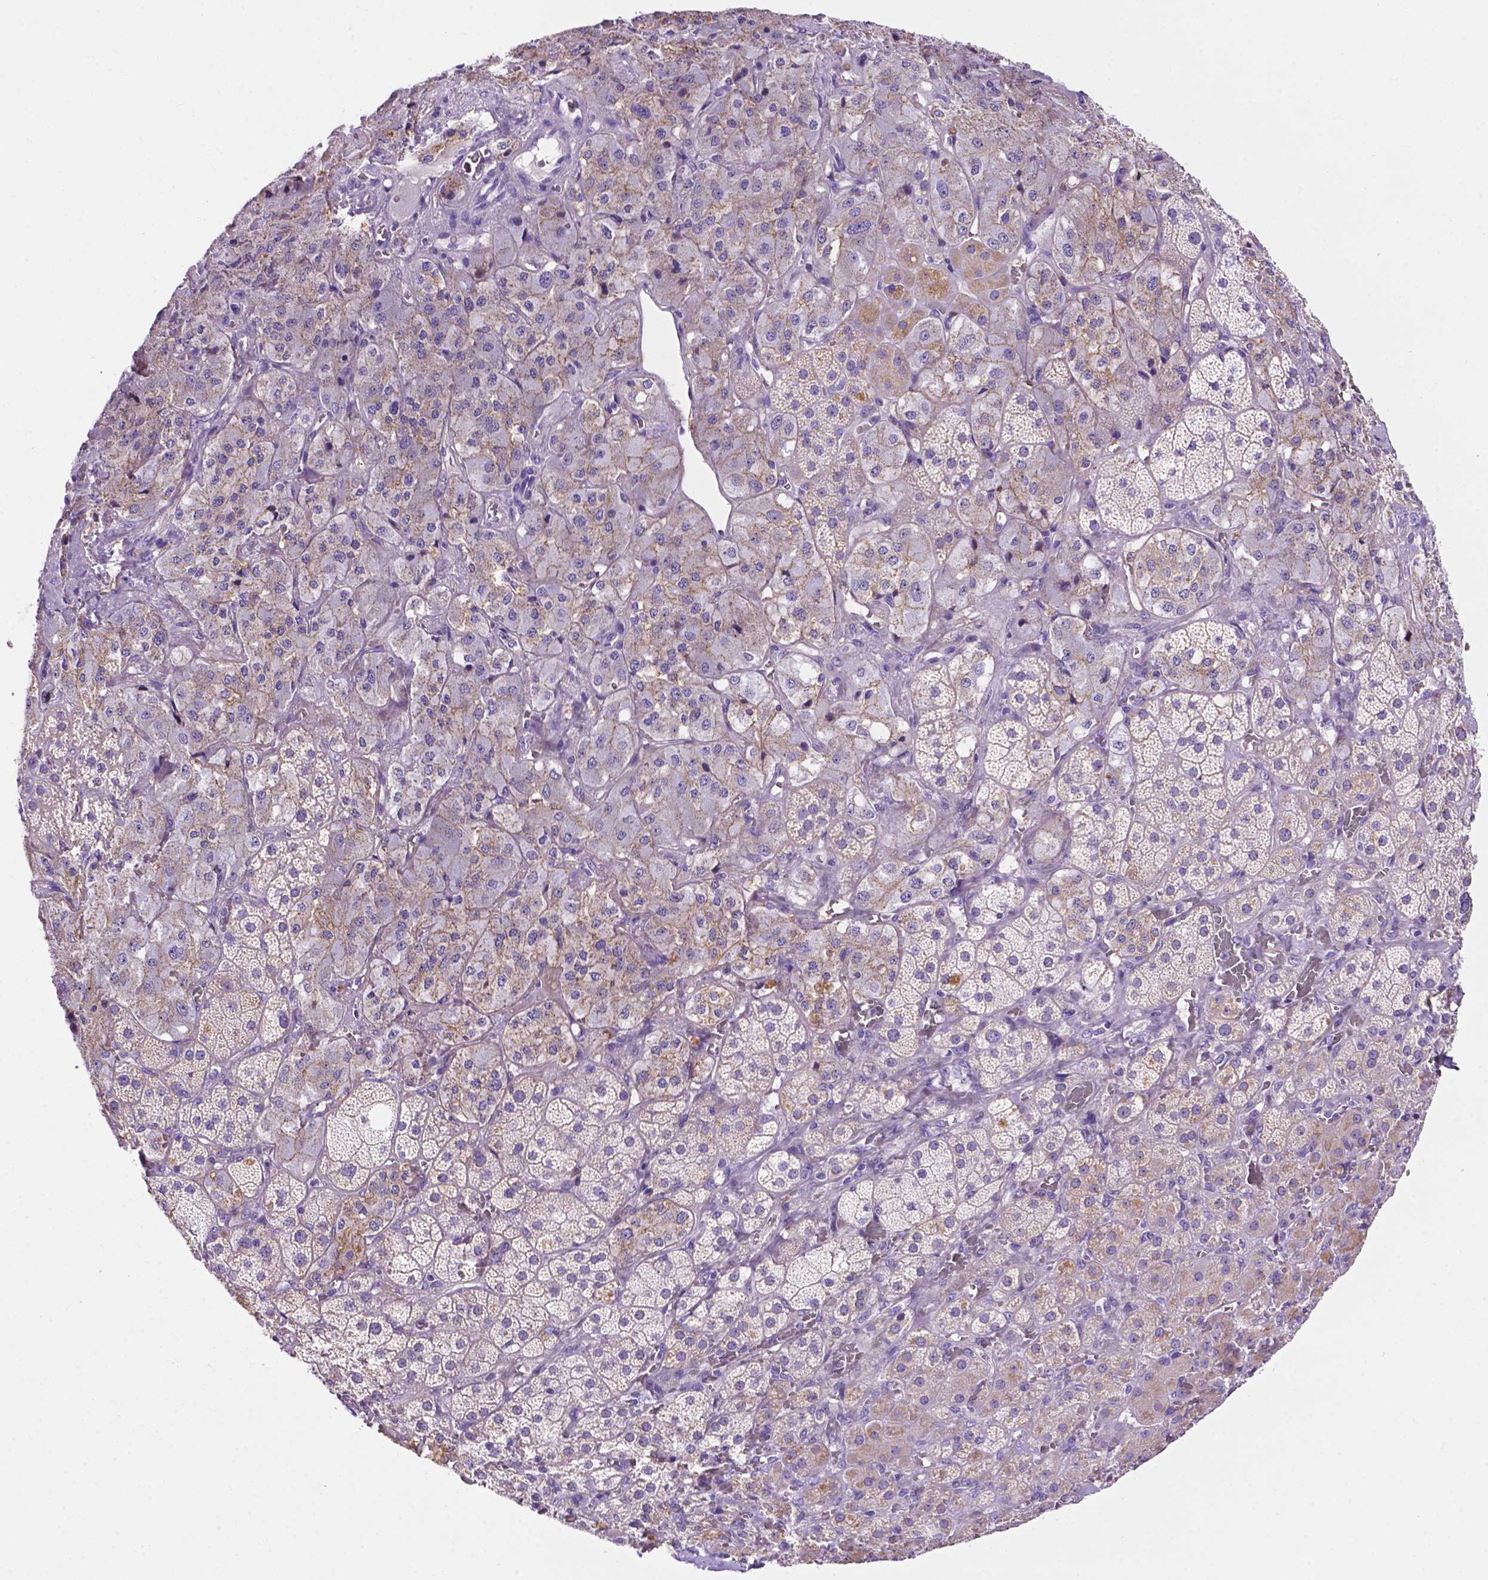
{"staining": {"intensity": "weak", "quantity": "25%-75%", "location": "cytoplasmic/membranous"}, "tissue": "adrenal gland", "cell_type": "Glandular cells", "image_type": "normal", "snomed": [{"axis": "morphology", "description": "Normal tissue, NOS"}, {"axis": "topography", "description": "Adrenal gland"}], "caption": "Protein expression analysis of benign human adrenal gland reveals weak cytoplasmic/membranous staining in about 25%-75% of glandular cells.", "gene": "PHYHIP", "patient": {"sex": "male", "age": 57}}